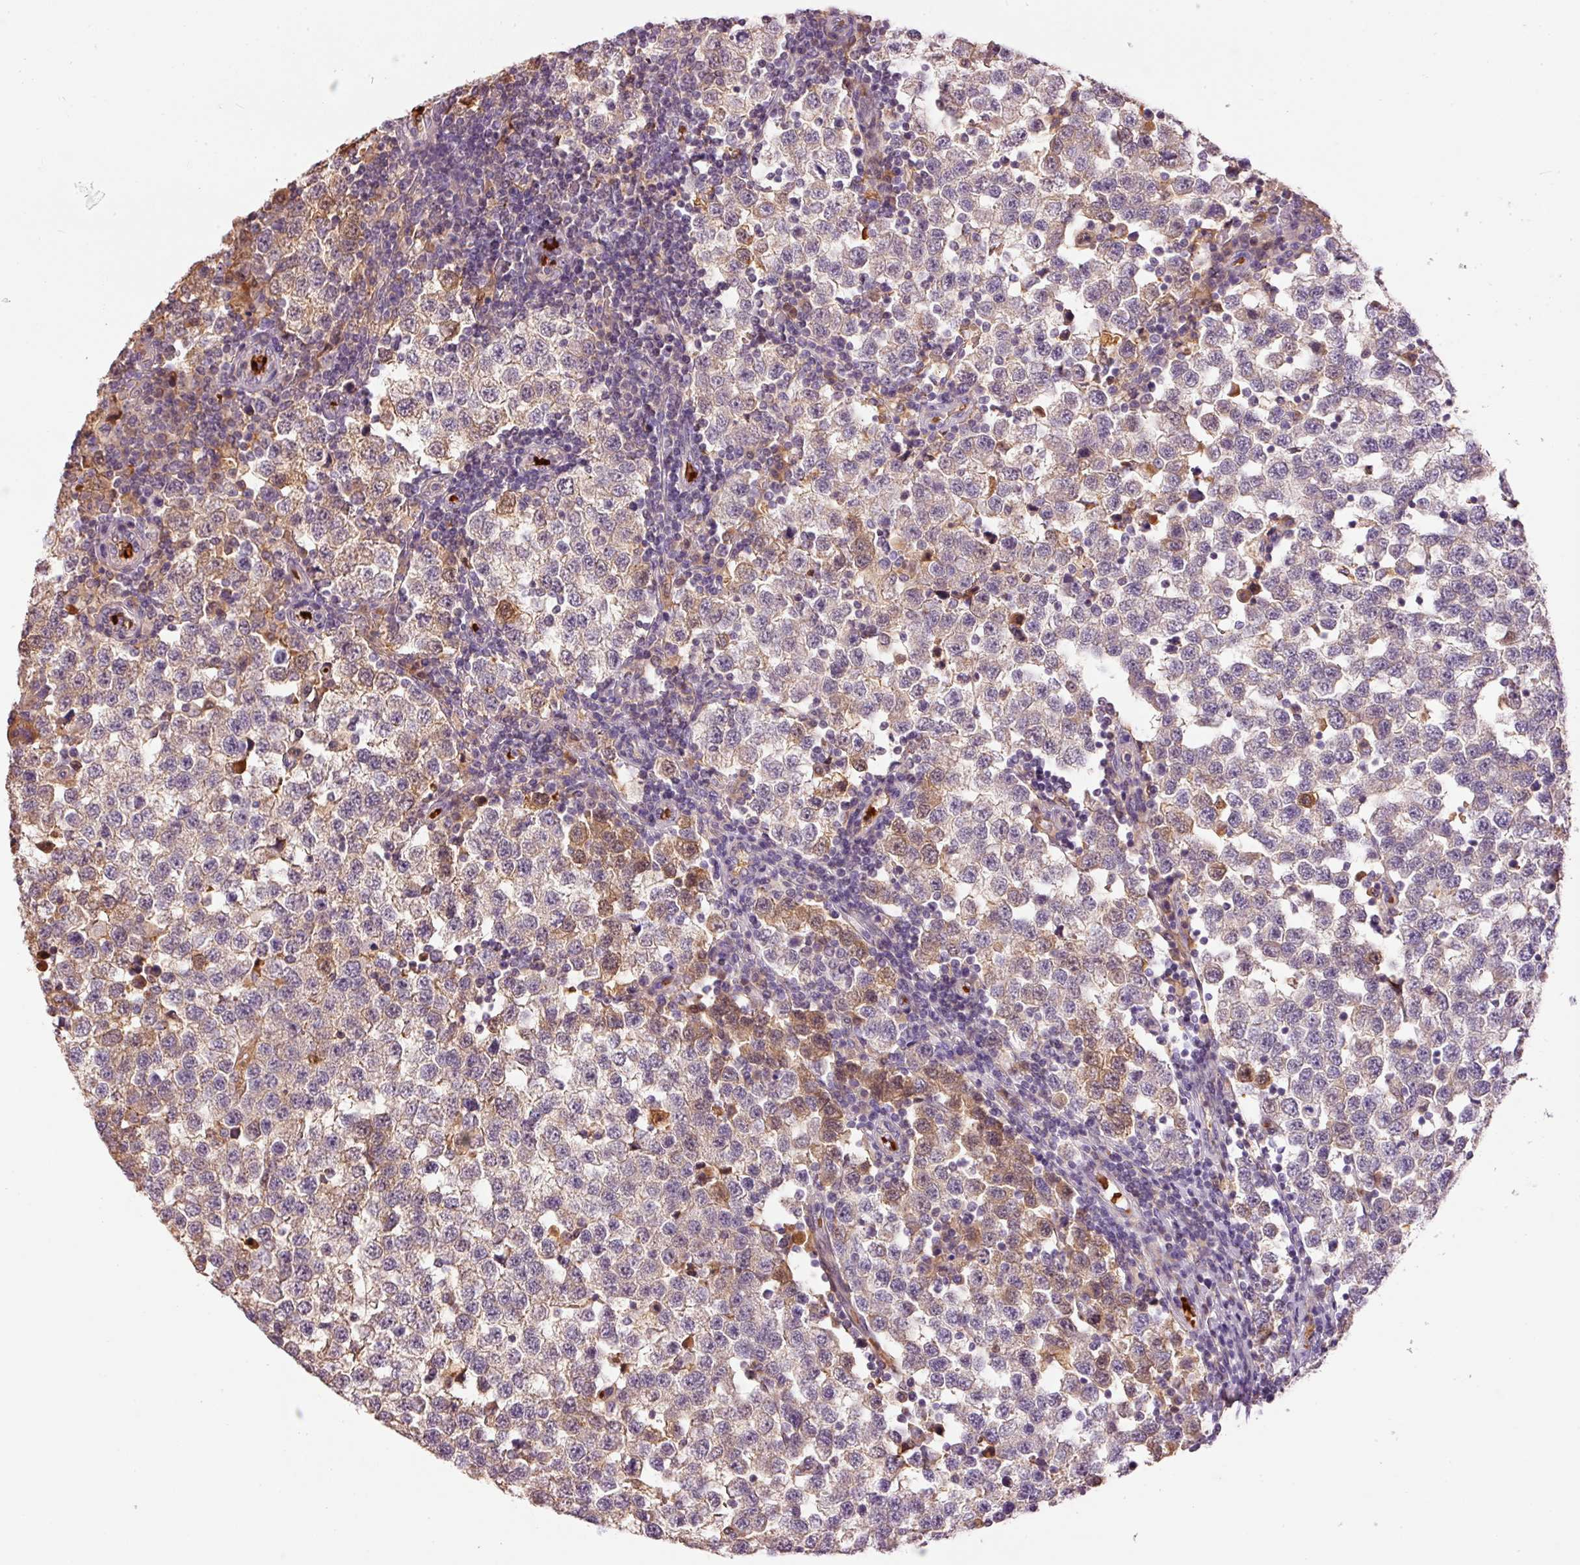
{"staining": {"intensity": "moderate", "quantity": "<25%", "location": "cytoplasmic/membranous,nuclear"}, "tissue": "testis cancer", "cell_type": "Tumor cells", "image_type": "cancer", "snomed": [{"axis": "morphology", "description": "Seminoma, NOS"}, {"axis": "topography", "description": "Testis"}], "caption": "Immunohistochemical staining of testis seminoma exhibits low levels of moderate cytoplasmic/membranous and nuclear staining in about <25% of tumor cells.", "gene": "CMTM8", "patient": {"sex": "male", "age": 34}}